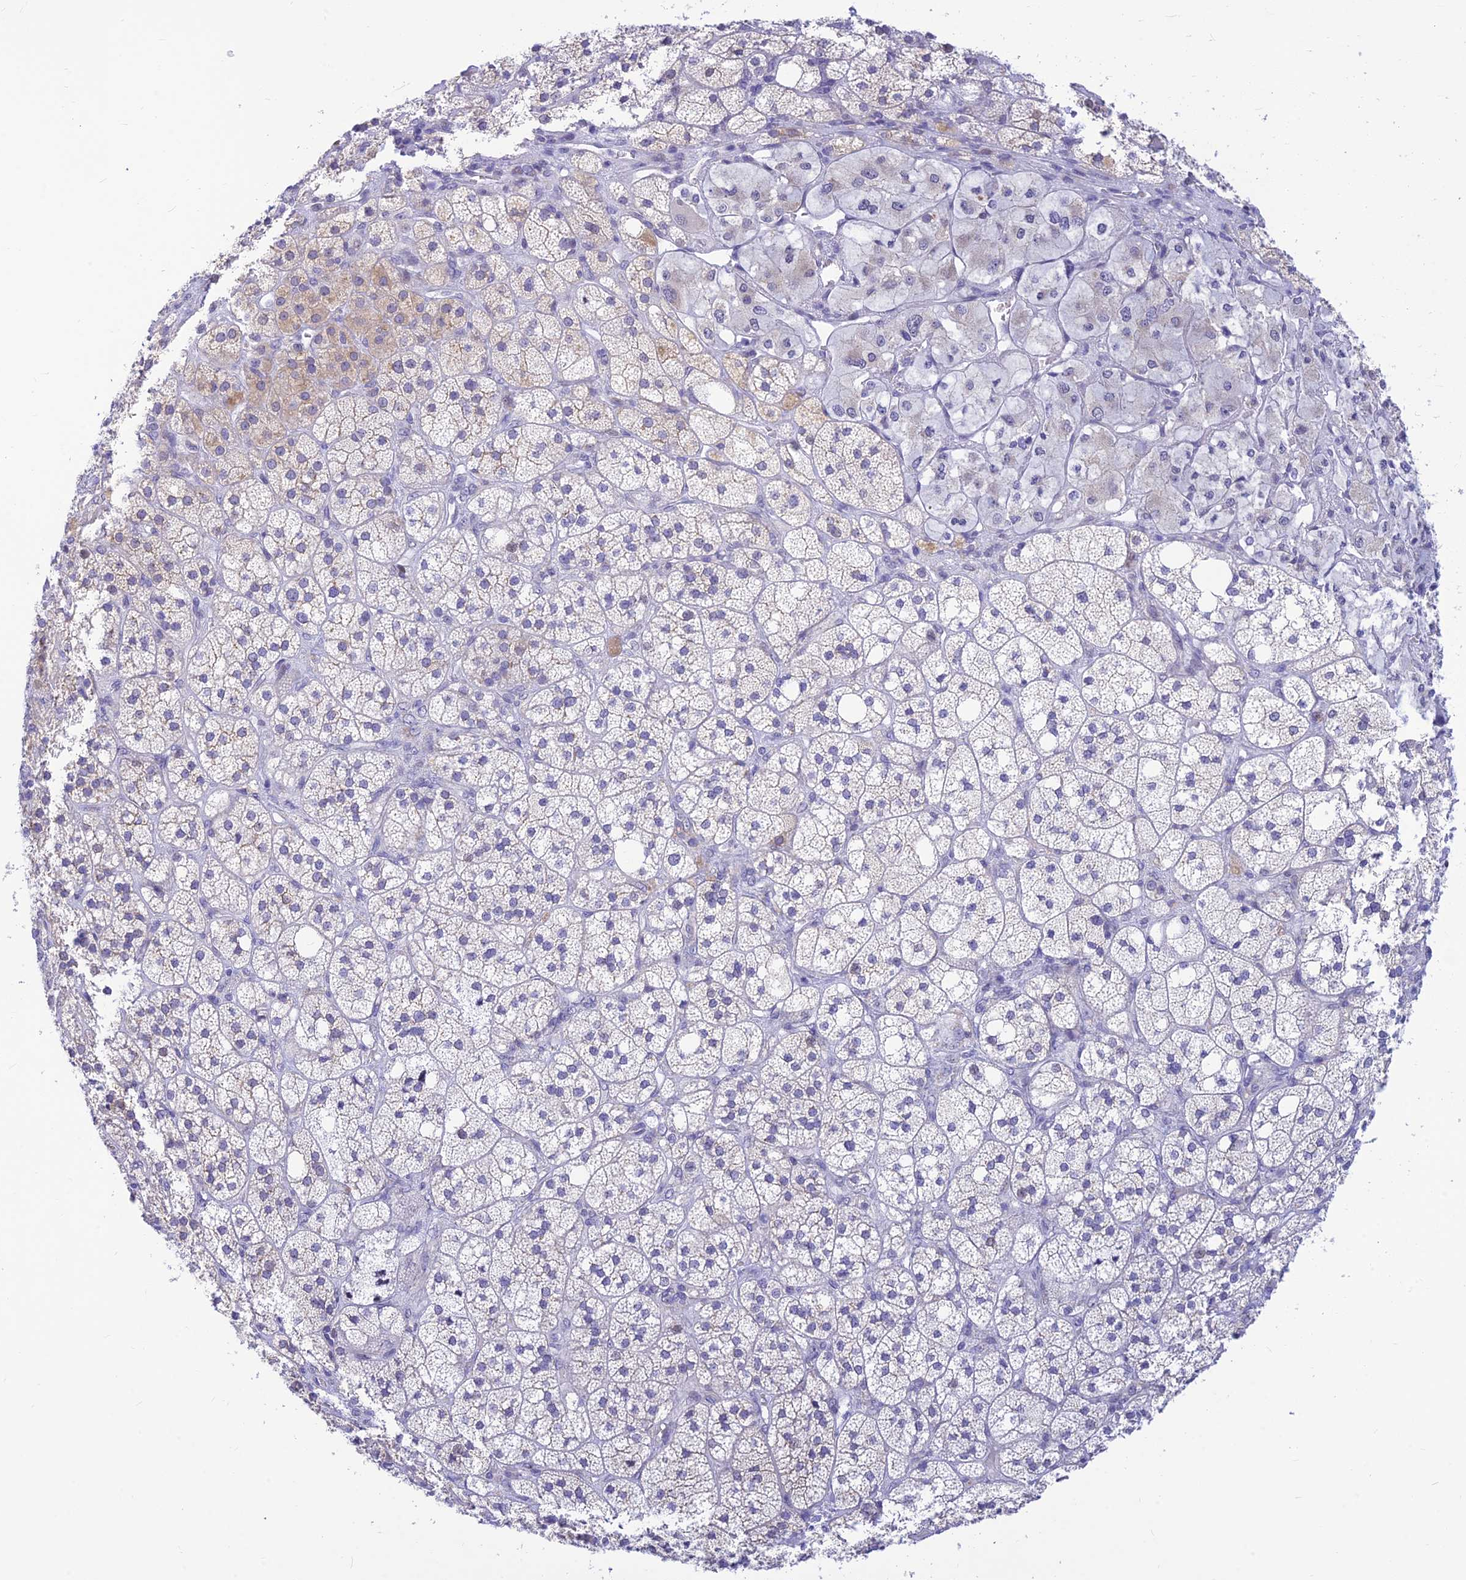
{"staining": {"intensity": "negative", "quantity": "none", "location": "none"}, "tissue": "adrenal gland", "cell_type": "Glandular cells", "image_type": "normal", "snomed": [{"axis": "morphology", "description": "Normal tissue, NOS"}, {"axis": "topography", "description": "Adrenal gland"}], "caption": "Immunohistochemical staining of normal adrenal gland demonstrates no significant positivity in glandular cells. (Brightfield microscopy of DAB (3,3'-diaminobenzidine) immunohistochemistry (IHC) at high magnification).", "gene": "INKA1", "patient": {"sex": "male", "age": 61}}